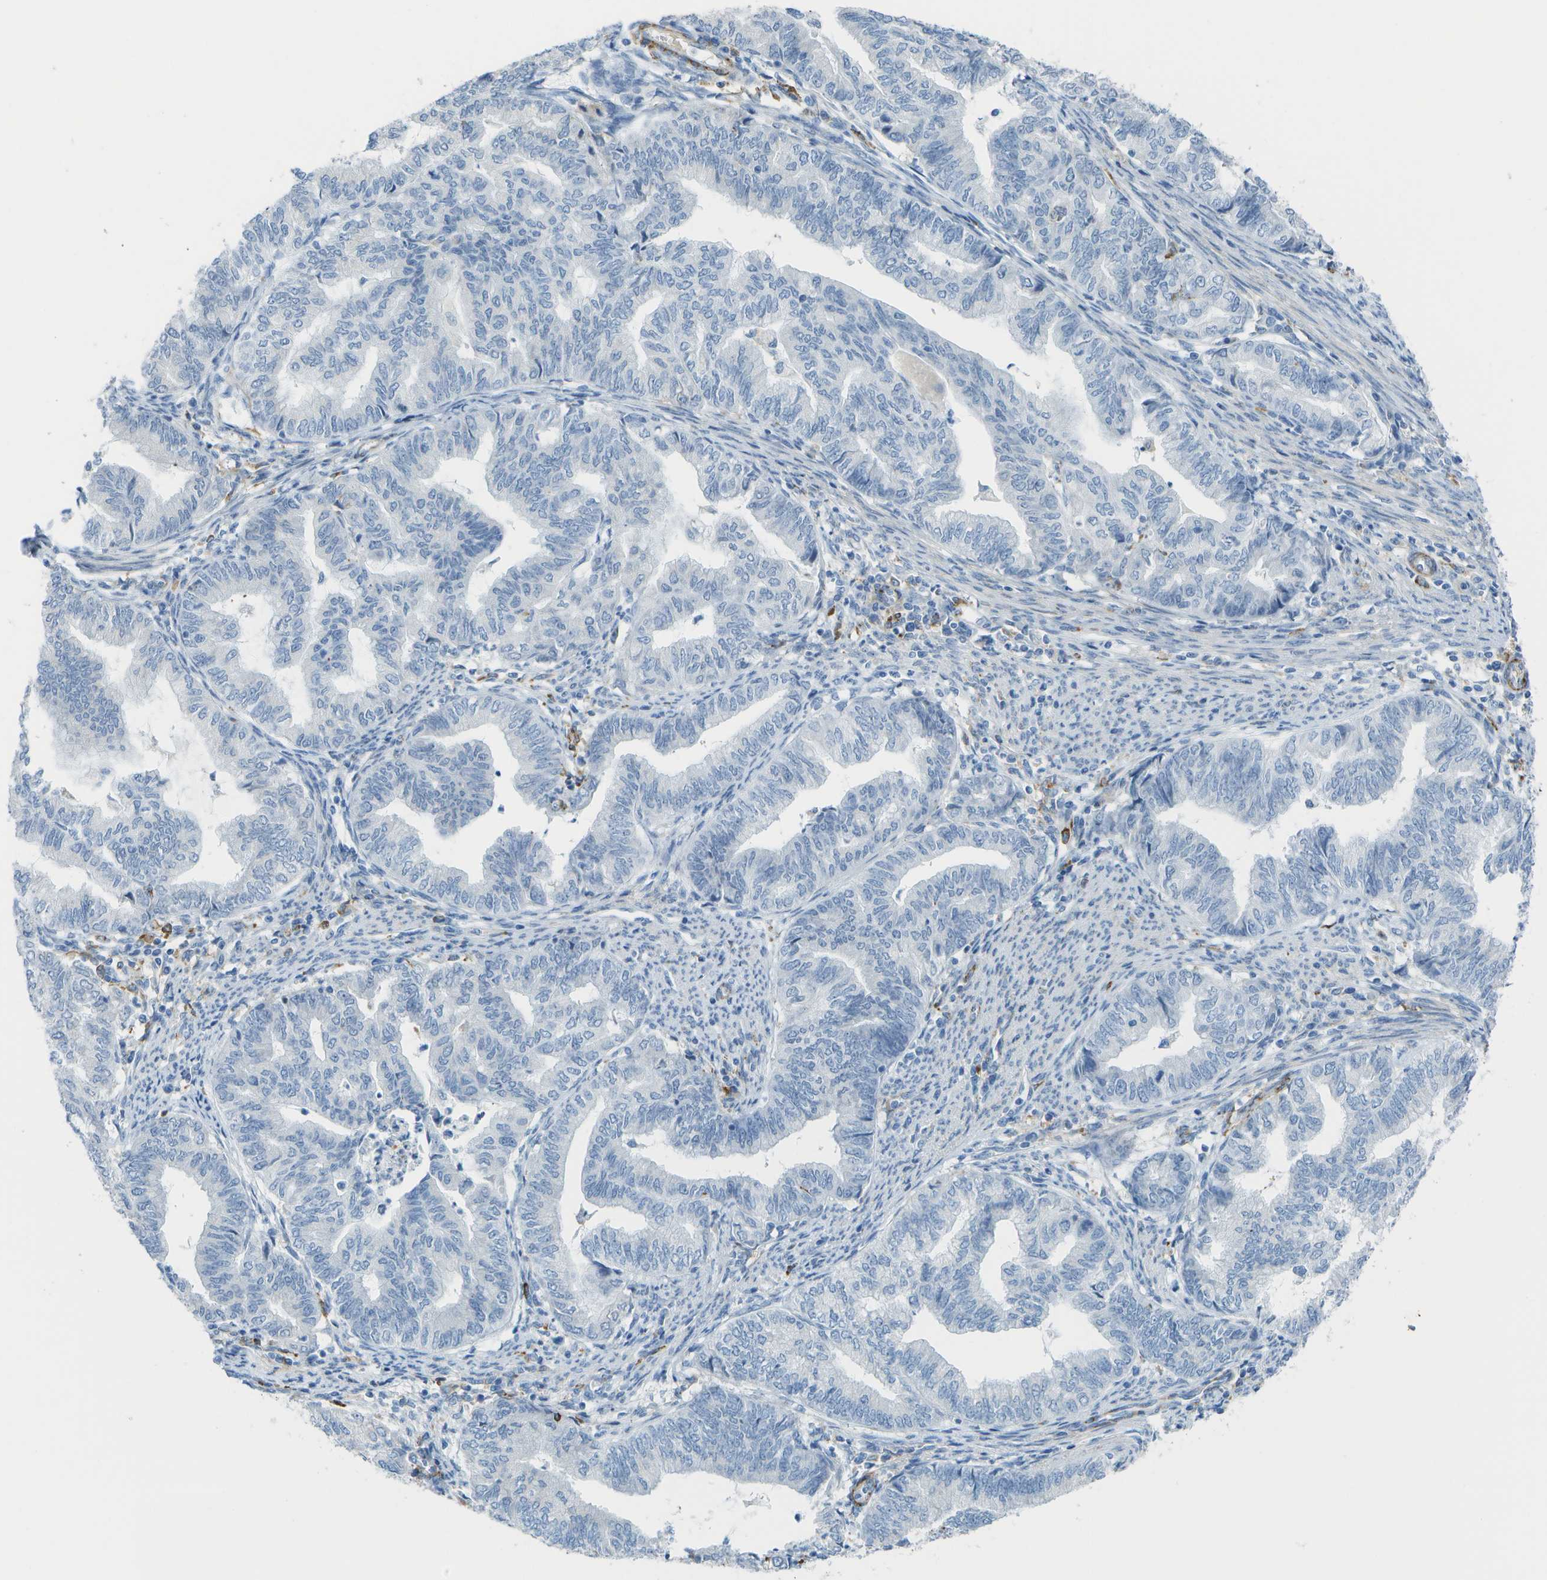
{"staining": {"intensity": "negative", "quantity": "none", "location": "none"}, "tissue": "endometrial cancer", "cell_type": "Tumor cells", "image_type": "cancer", "snomed": [{"axis": "morphology", "description": "Adenocarcinoma, NOS"}, {"axis": "topography", "description": "Endometrium"}], "caption": "Human endometrial cancer (adenocarcinoma) stained for a protein using immunohistochemistry (IHC) reveals no positivity in tumor cells.", "gene": "ZBTB43", "patient": {"sex": "female", "age": 79}}